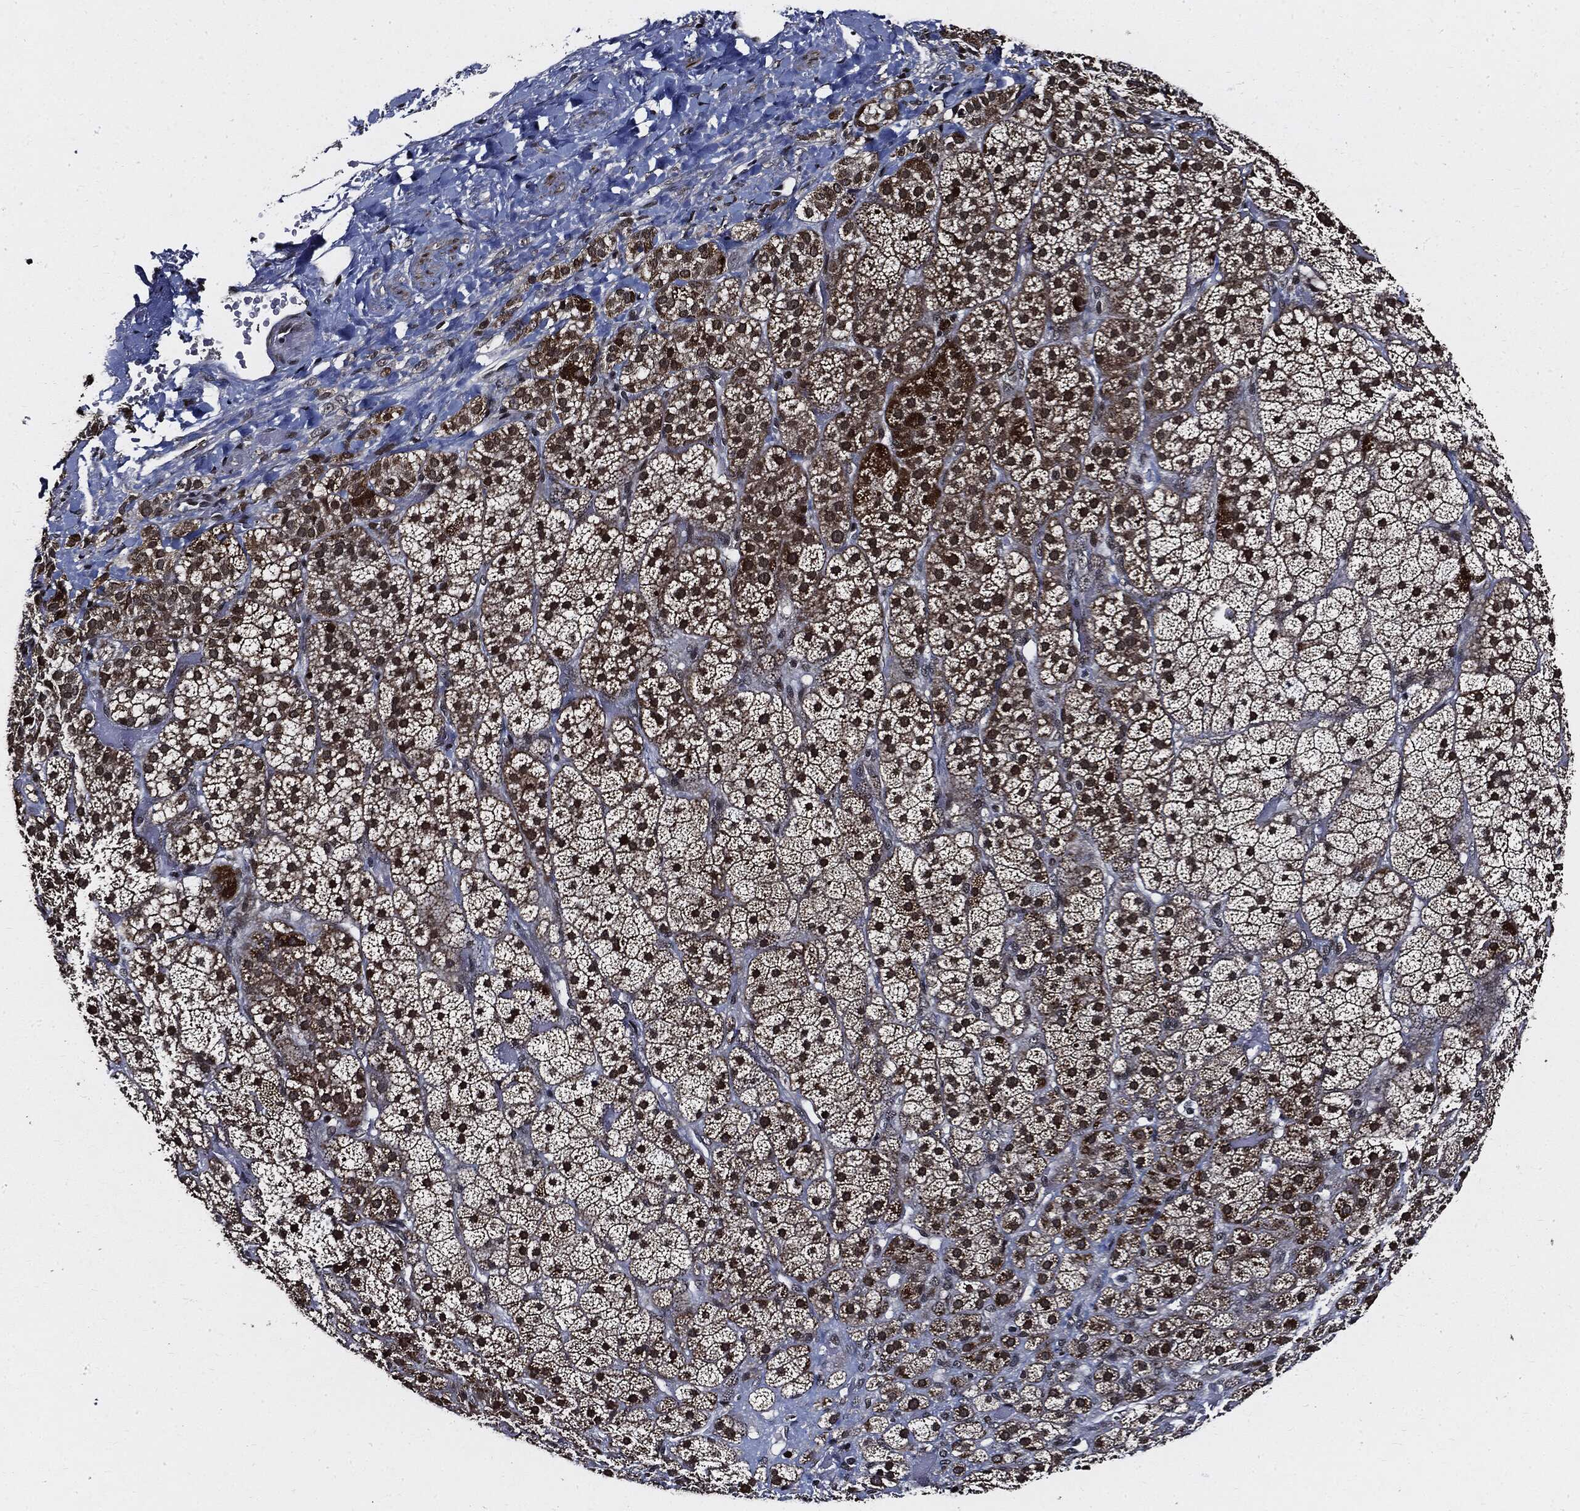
{"staining": {"intensity": "strong", "quantity": "25%-75%", "location": "cytoplasmic/membranous,nuclear"}, "tissue": "adrenal gland", "cell_type": "Glandular cells", "image_type": "normal", "snomed": [{"axis": "morphology", "description": "Normal tissue, NOS"}, {"axis": "topography", "description": "Adrenal gland"}], "caption": "Immunohistochemical staining of unremarkable adrenal gland demonstrates 25%-75% levels of strong cytoplasmic/membranous,nuclear protein positivity in approximately 25%-75% of glandular cells. Immunohistochemistry stains the protein of interest in brown and the nuclei are stained blue.", "gene": "SUGT1", "patient": {"sex": "male", "age": 57}}